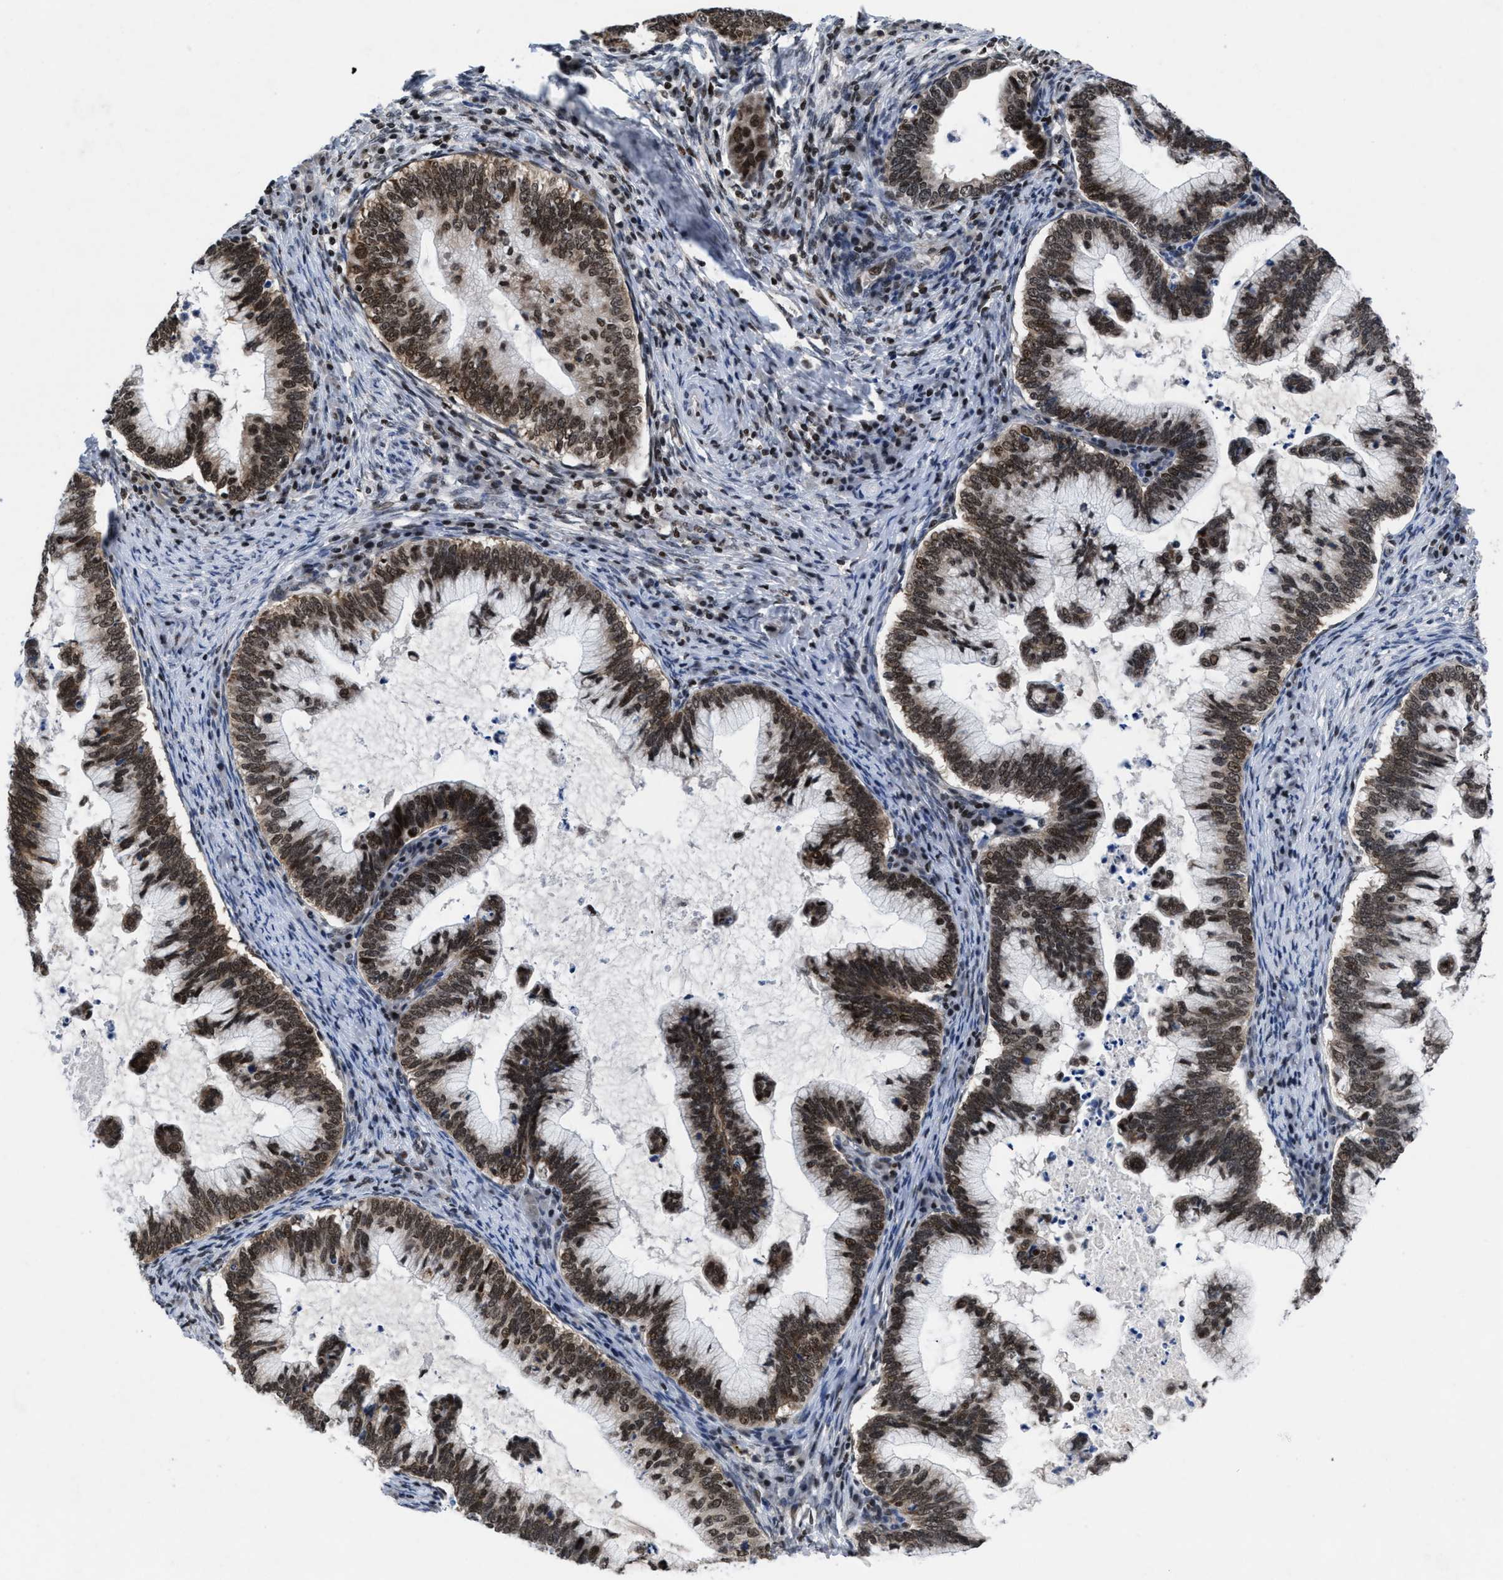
{"staining": {"intensity": "moderate", "quantity": ">75%", "location": "nuclear"}, "tissue": "cervical cancer", "cell_type": "Tumor cells", "image_type": "cancer", "snomed": [{"axis": "morphology", "description": "Adenocarcinoma, NOS"}, {"axis": "topography", "description": "Cervix"}], "caption": "Immunohistochemistry photomicrograph of neoplastic tissue: cervical adenocarcinoma stained using immunohistochemistry (IHC) reveals medium levels of moderate protein expression localized specifically in the nuclear of tumor cells, appearing as a nuclear brown color.", "gene": "WDR81", "patient": {"sex": "female", "age": 36}}